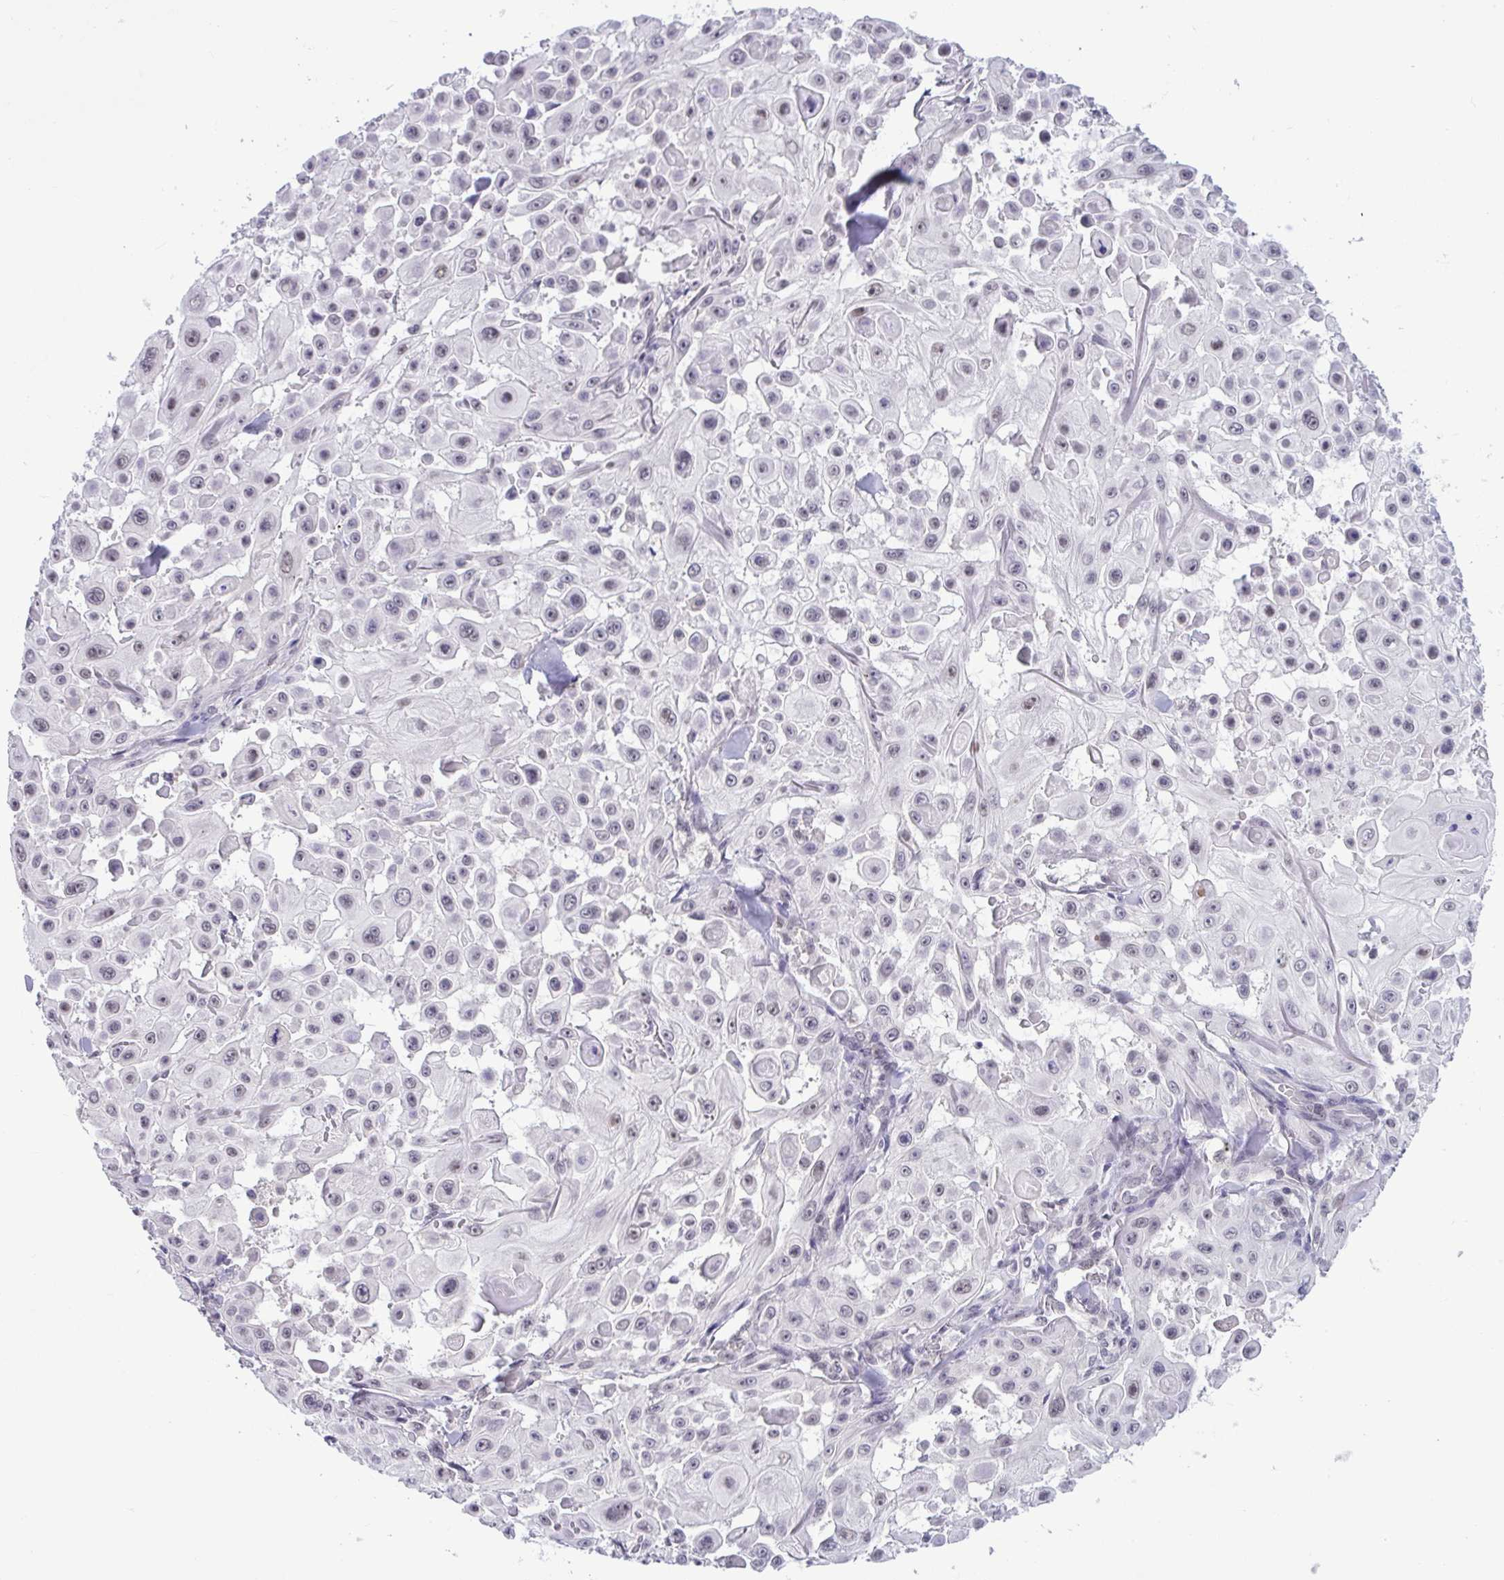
{"staining": {"intensity": "negative", "quantity": "none", "location": "none"}, "tissue": "skin cancer", "cell_type": "Tumor cells", "image_type": "cancer", "snomed": [{"axis": "morphology", "description": "Squamous cell carcinoma, NOS"}, {"axis": "topography", "description": "Skin"}], "caption": "The micrograph displays no significant staining in tumor cells of squamous cell carcinoma (skin). The staining is performed using DAB brown chromogen with nuclei counter-stained in using hematoxylin.", "gene": "TTC7B", "patient": {"sex": "male", "age": 91}}